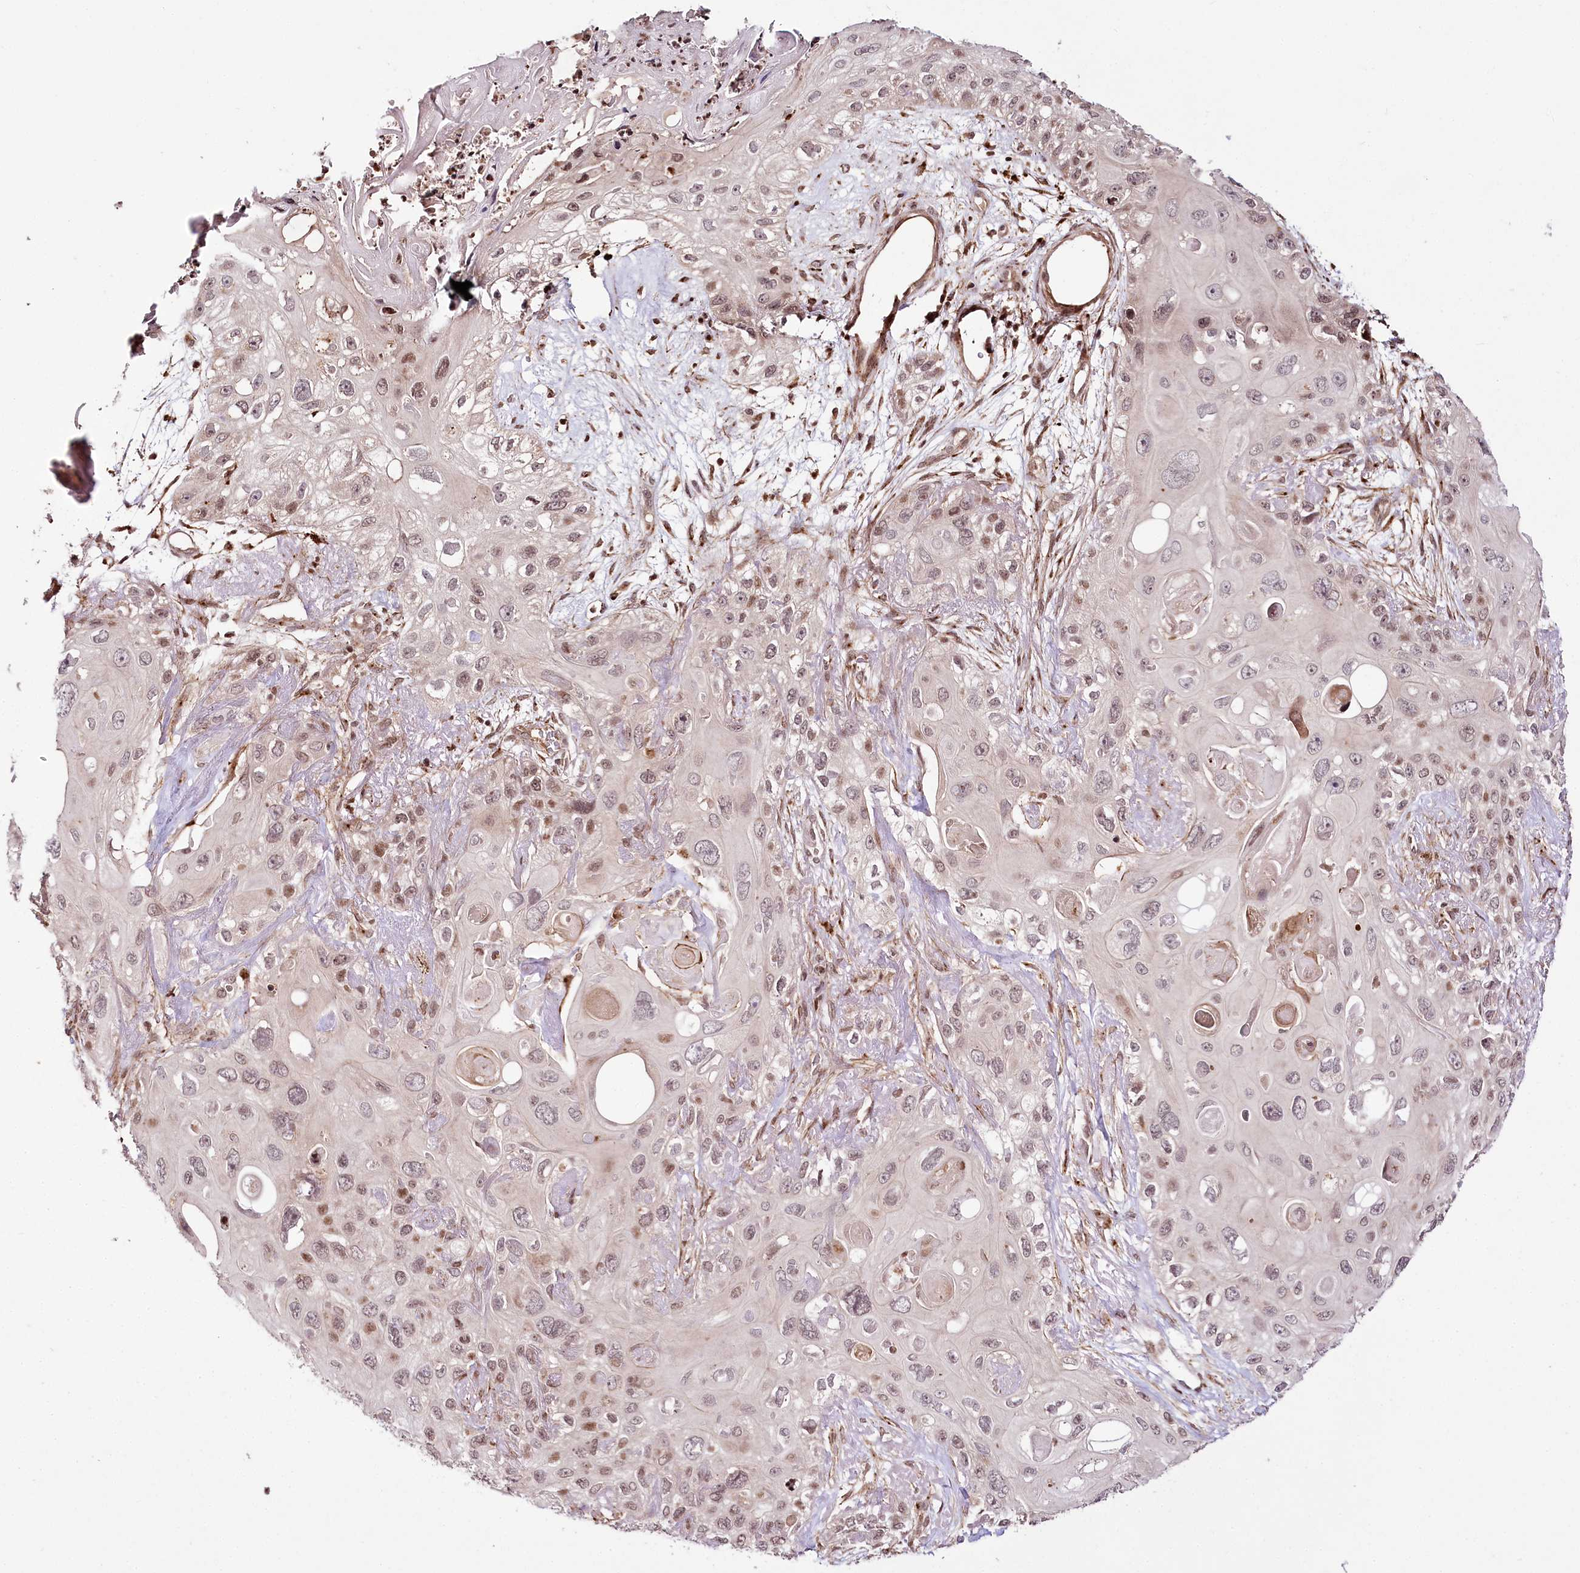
{"staining": {"intensity": "weak", "quantity": "25%-75%", "location": "nuclear"}, "tissue": "skin cancer", "cell_type": "Tumor cells", "image_type": "cancer", "snomed": [{"axis": "morphology", "description": "Normal tissue, NOS"}, {"axis": "morphology", "description": "Squamous cell carcinoma, NOS"}, {"axis": "topography", "description": "Skin"}], "caption": "Immunohistochemical staining of skin squamous cell carcinoma demonstrates low levels of weak nuclear expression in approximately 25%-75% of tumor cells.", "gene": "HOXC8", "patient": {"sex": "male", "age": 72}}